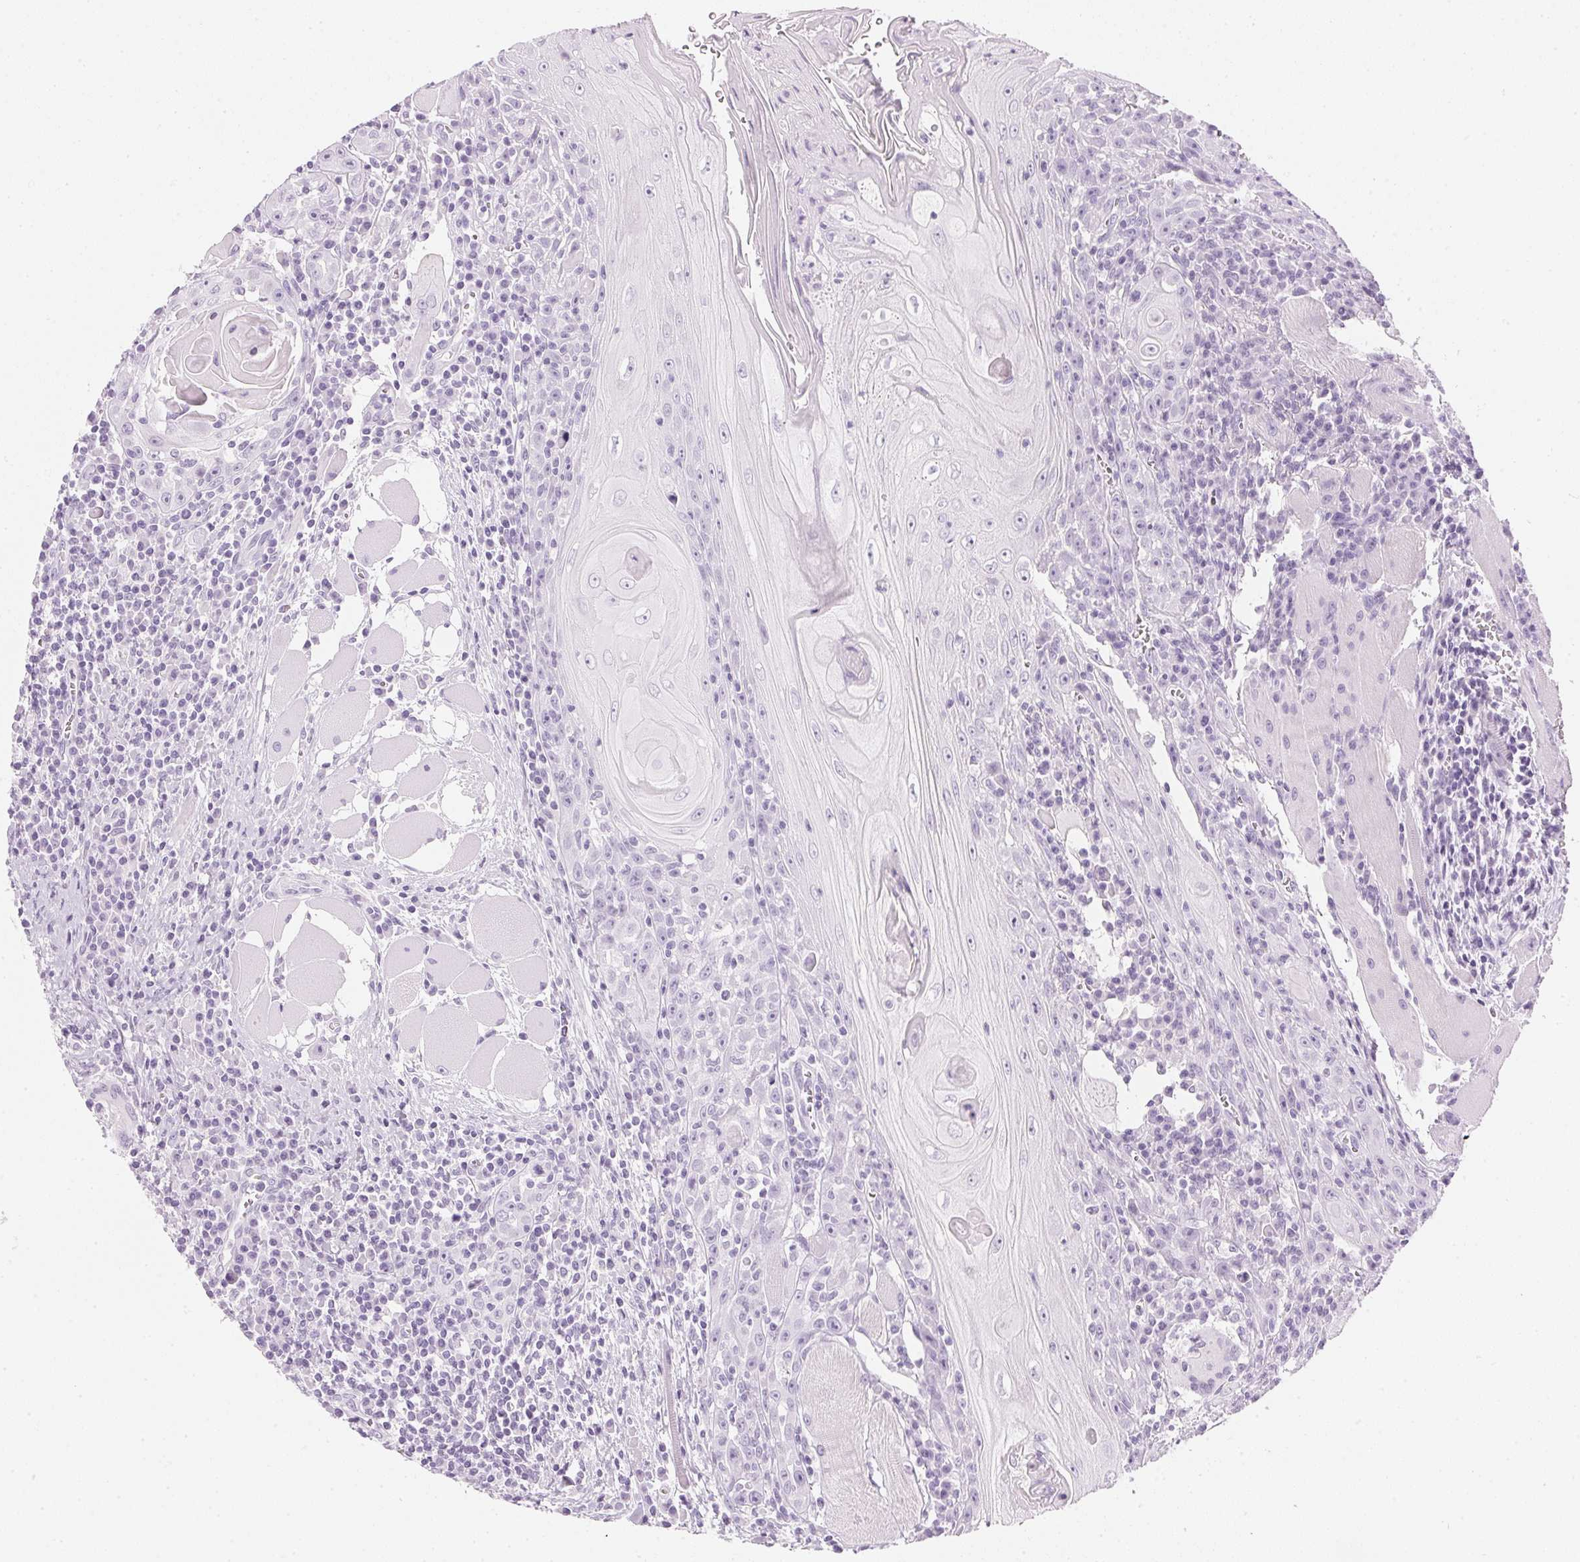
{"staining": {"intensity": "negative", "quantity": "none", "location": "none"}, "tissue": "head and neck cancer", "cell_type": "Tumor cells", "image_type": "cancer", "snomed": [{"axis": "morphology", "description": "Normal tissue, NOS"}, {"axis": "morphology", "description": "Squamous cell carcinoma, NOS"}, {"axis": "topography", "description": "Oral tissue"}, {"axis": "topography", "description": "Head-Neck"}], "caption": "Protein analysis of head and neck squamous cell carcinoma demonstrates no significant positivity in tumor cells. Brightfield microscopy of immunohistochemistry (IHC) stained with DAB (brown) and hematoxylin (blue), captured at high magnification.", "gene": "IGFBP1", "patient": {"sex": "male", "age": 52}}